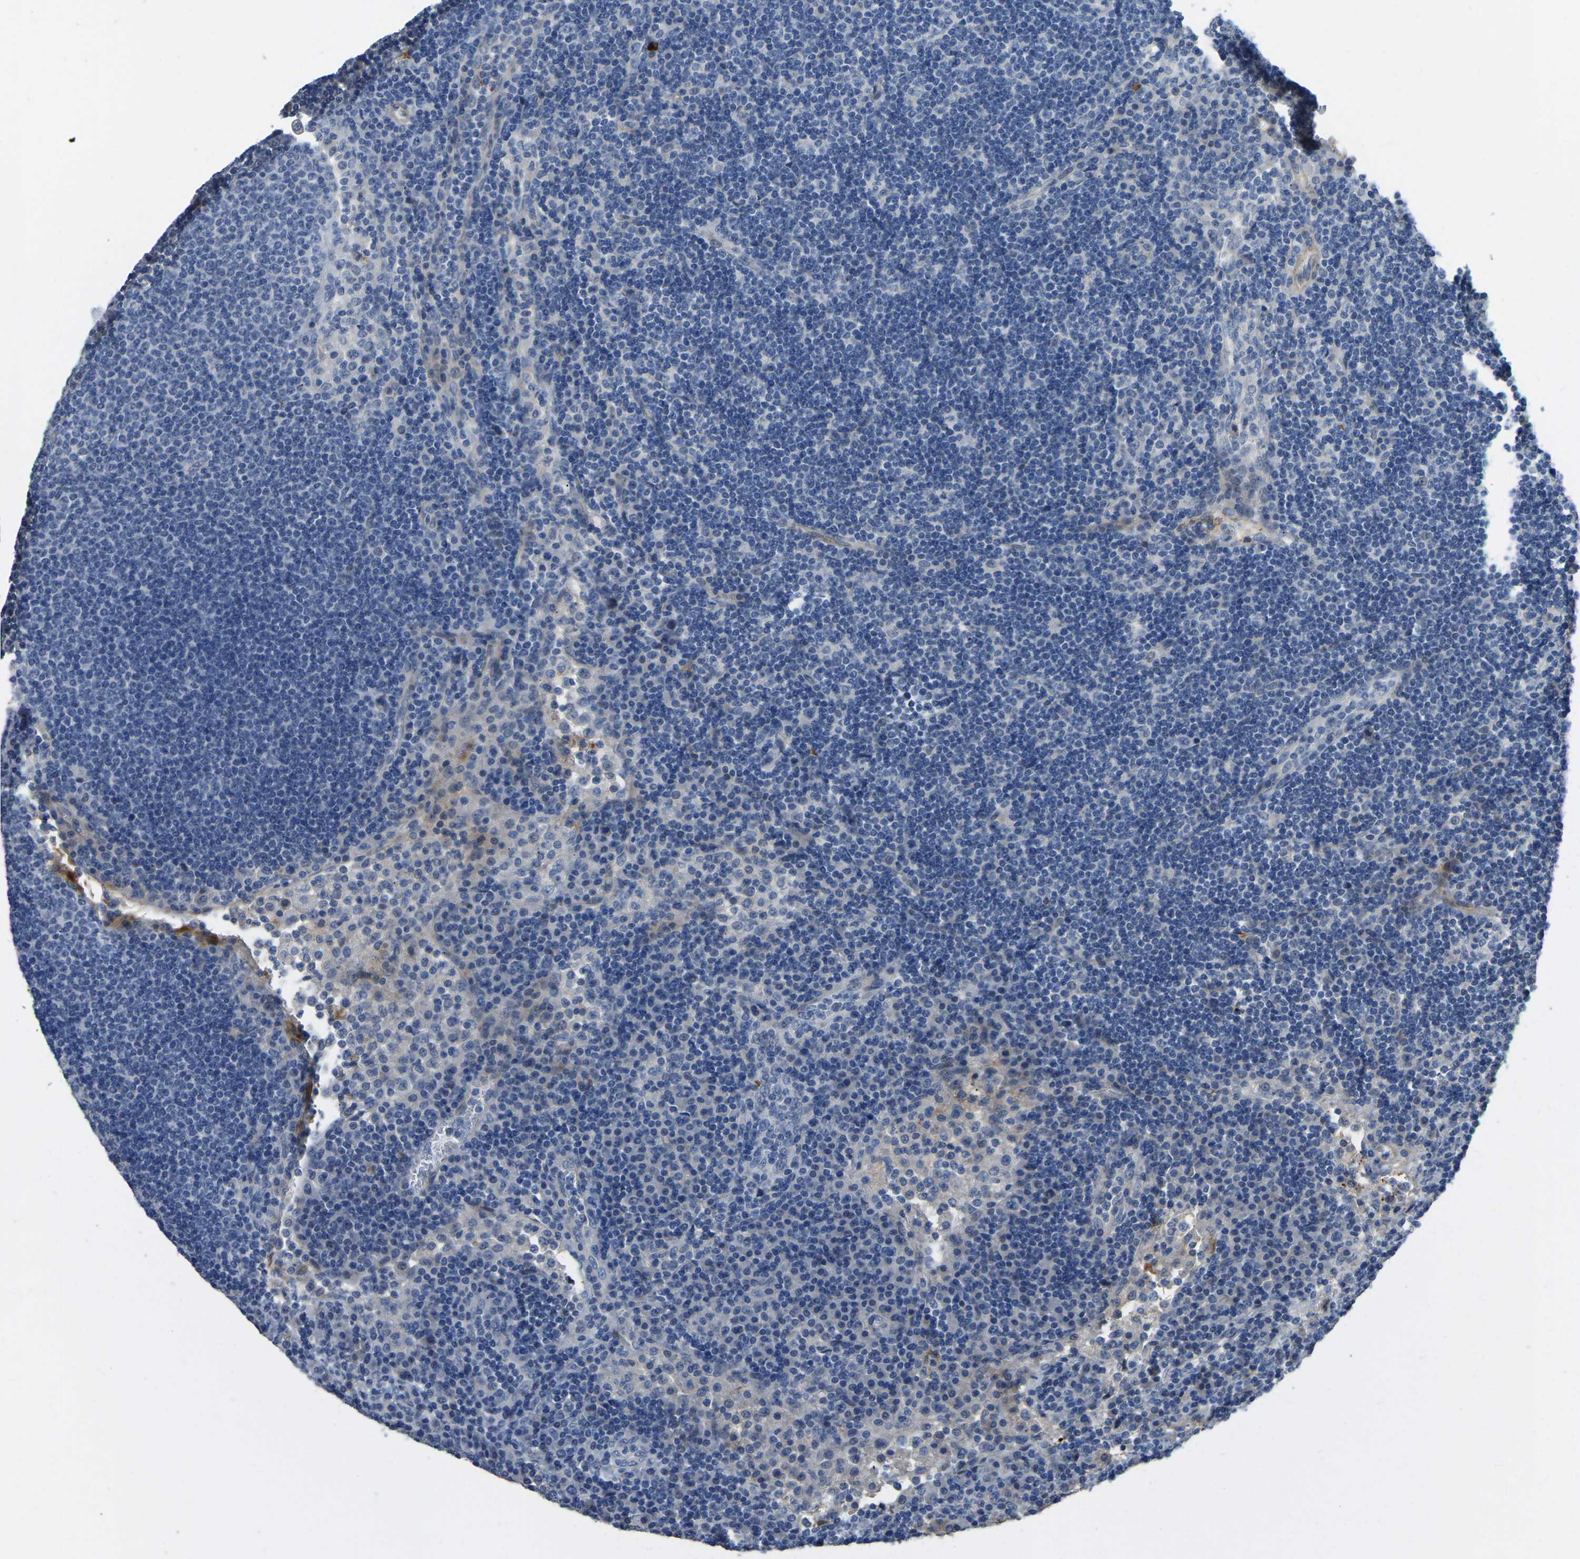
{"staining": {"intensity": "negative", "quantity": "none", "location": "none"}, "tissue": "lymph node", "cell_type": "Germinal center cells", "image_type": "normal", "snomed": [{"axis": "morphology", "description": "Normal tissue, NOS"}, {"axis": "topography", "description": "Lymph node"}], "caption": "IHC image of normal lymph node stained for a protein (brown), which exhibits no expression in germinal center cells. (DAB (3,3'-diaminobenzidine) IHC with hematoxylin counter stain).", "gene": "HIGD2B", "patient": {"sex": "female", "age": 53}}